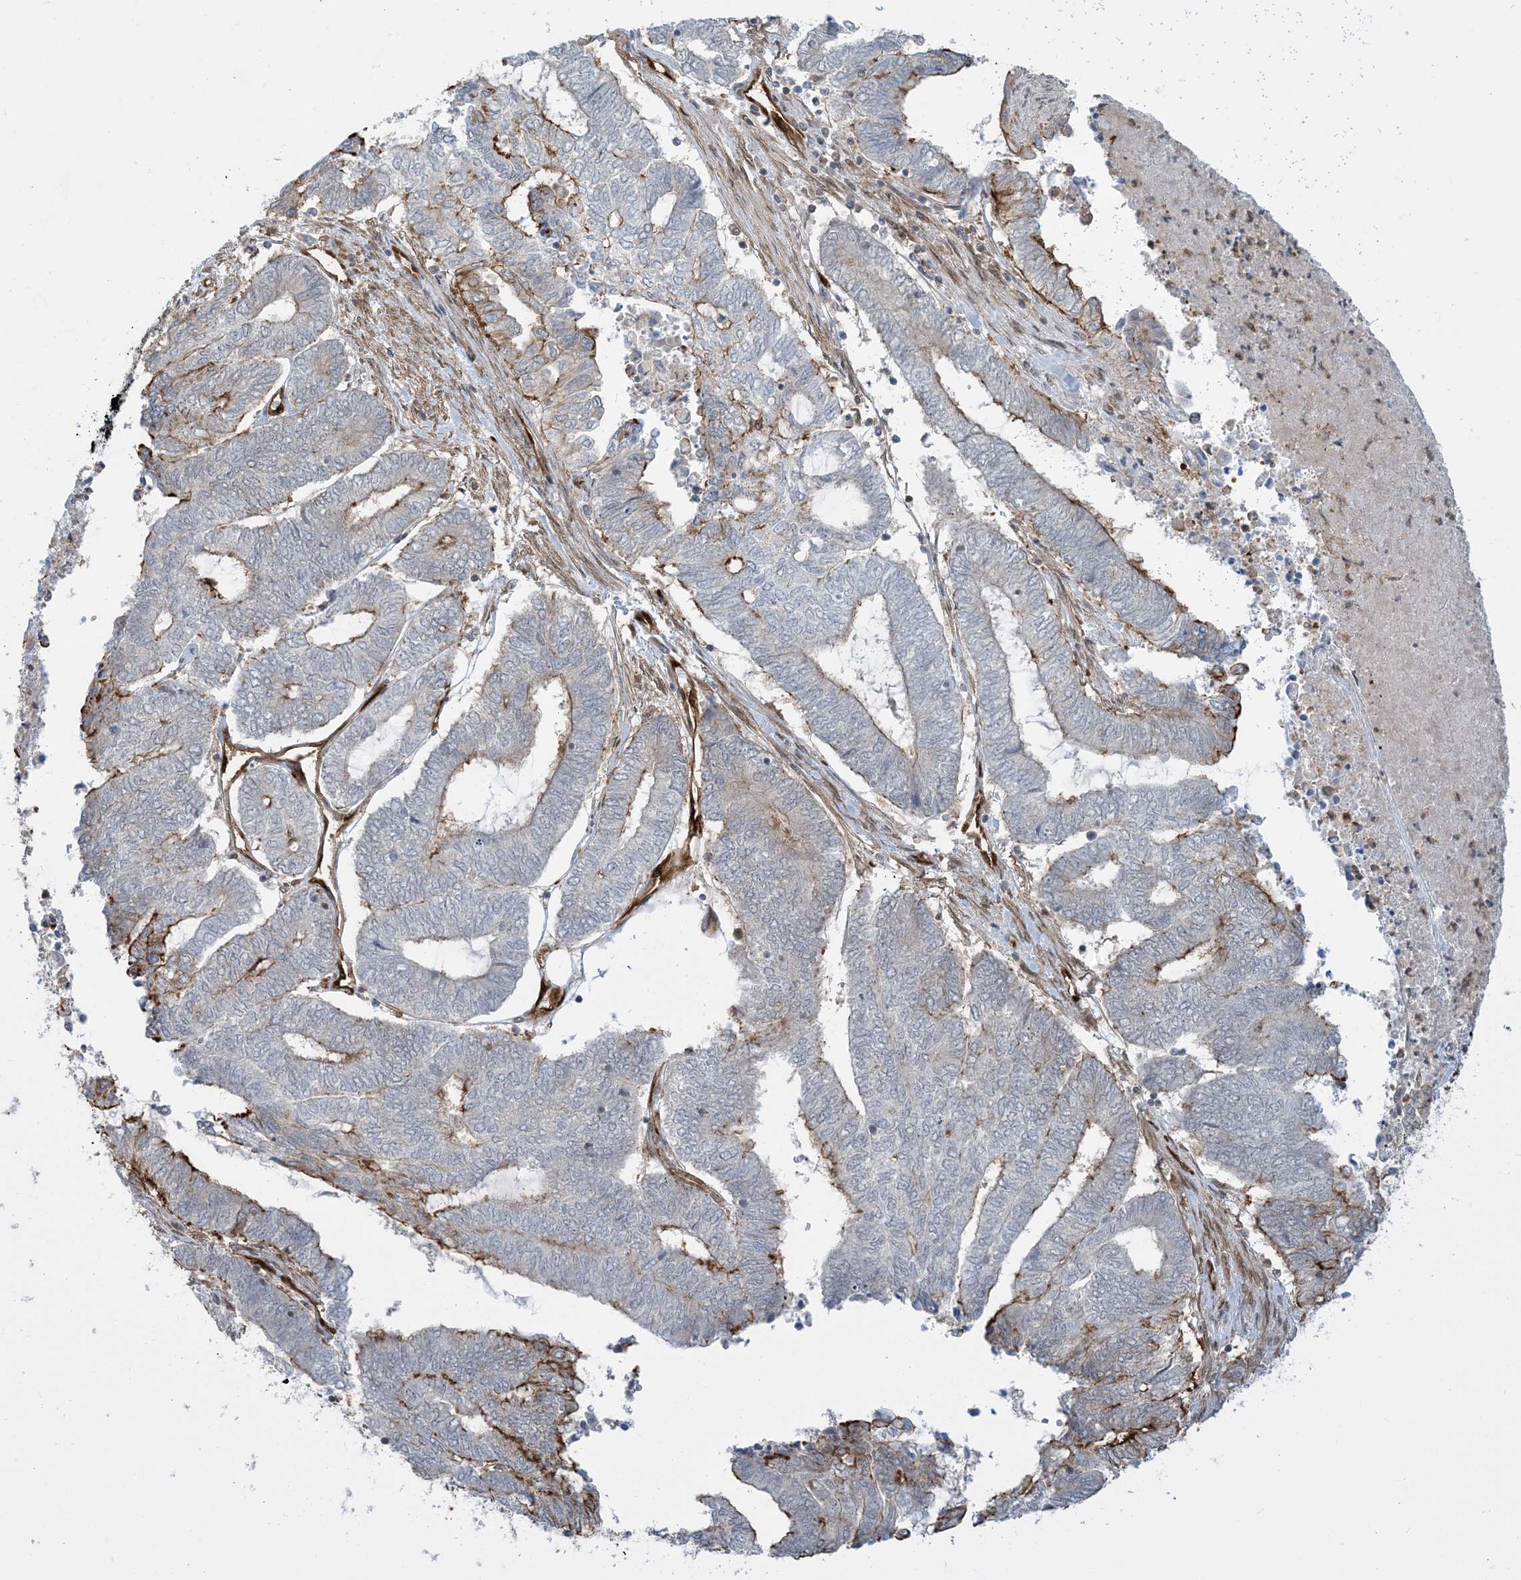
{"staining": {"intensity": "moderate", "quantity": "<25%", "location": "cytoplasmic/membranous"}, "tissue": "endometrial cancer", "cell_type": "Tumor cells", "image_type": "cancer", "snomed": [{"axis": "morphology", "description": "Adenocarcinoma, NOS"}, {"axis": "topography", "description": "Uterus"}, {"axis": "topography", "description": "Endometrium"}], "caption": "Immunohistochemistry (IHC) (DAB (3,3'-diaminobenzidine)) staining of human endometrial cancer (adenocarcinoma) reveals moderate cytoplasmic/membranous protein staining in approximately <25% of tumor cells.", "gene": "PPM1F", "patient": {"sex": "female", "age": 70}}